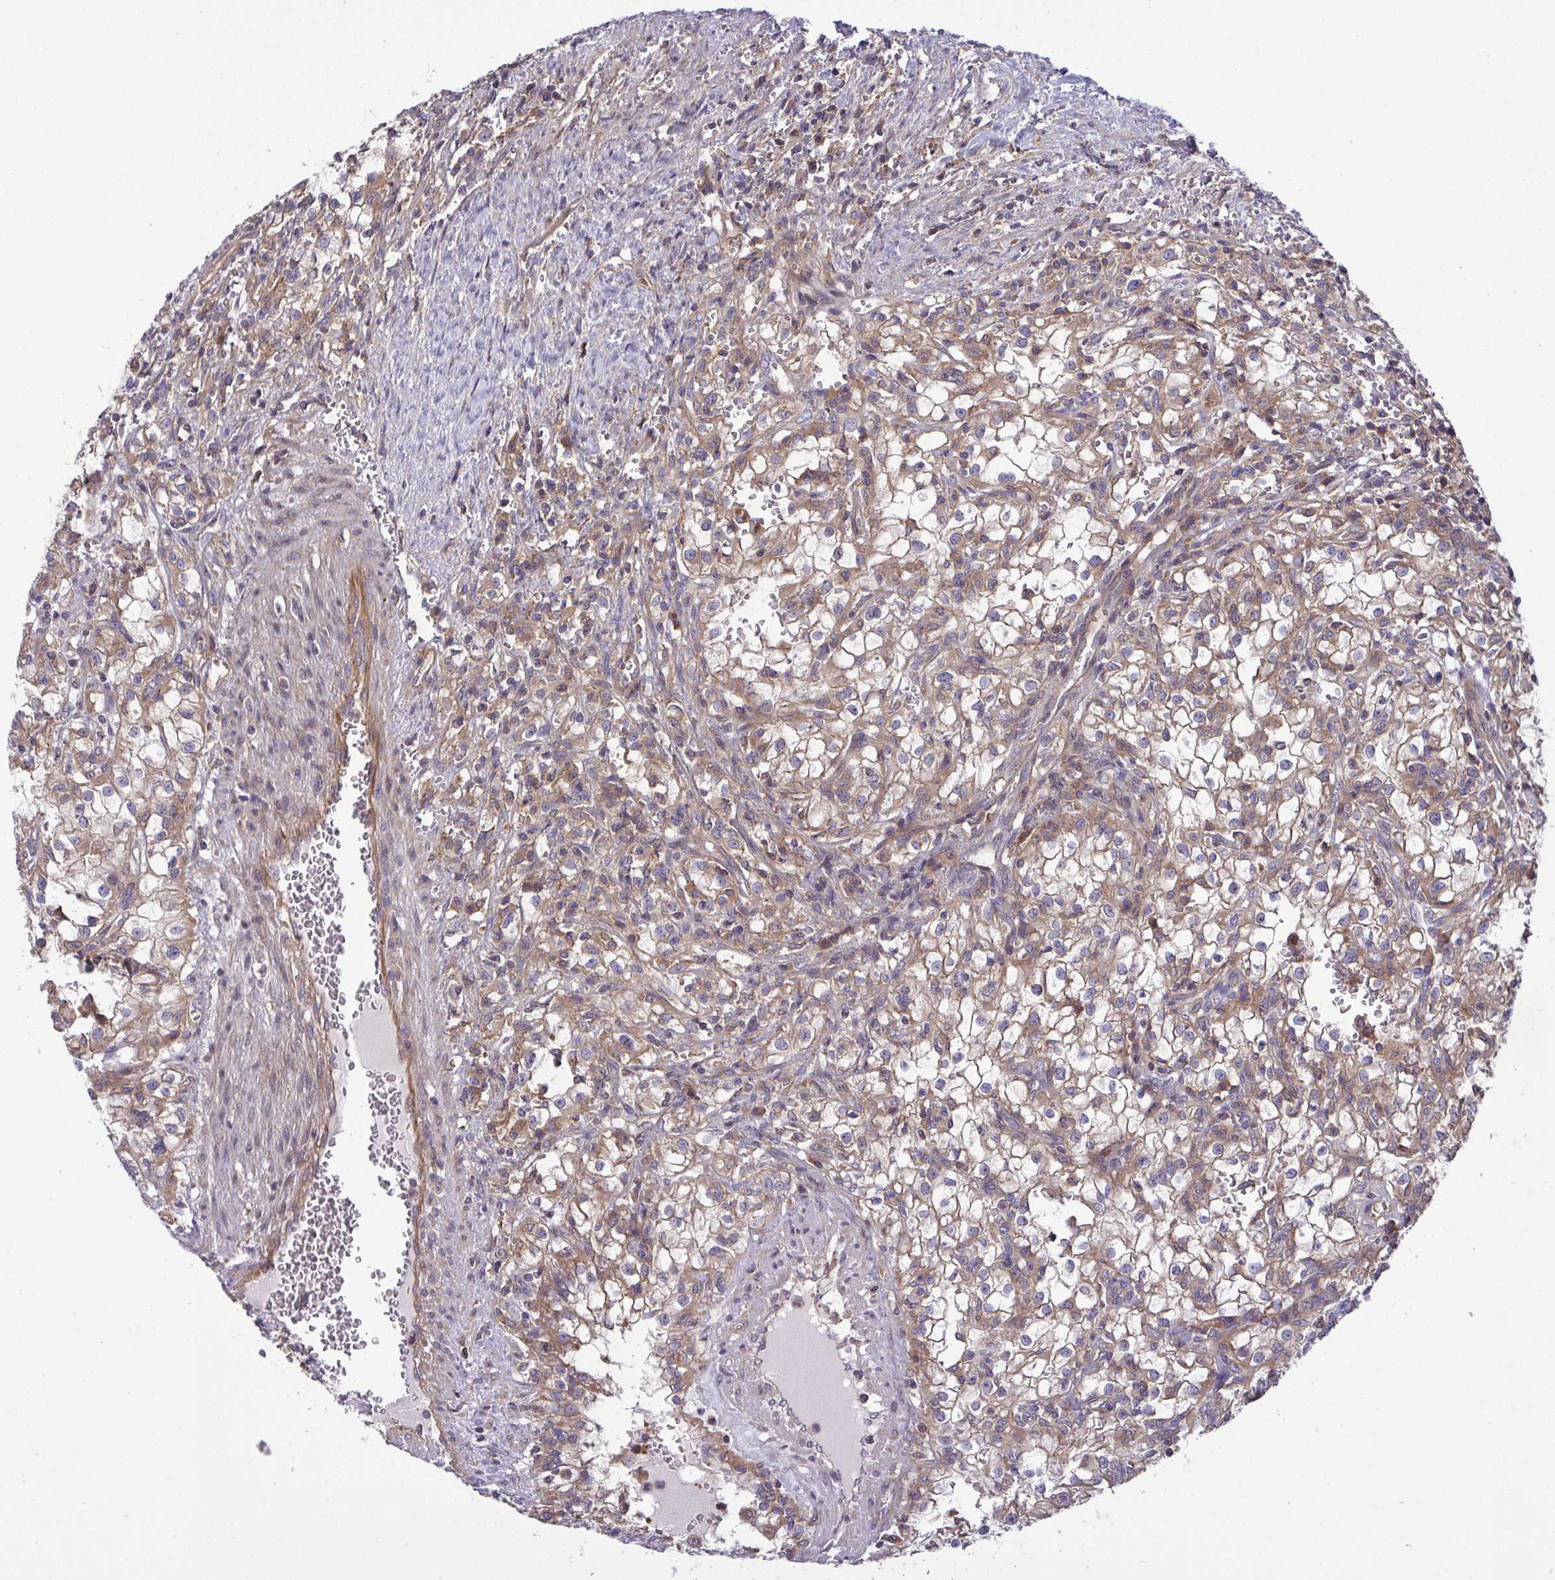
{"staining": {"intensity": "weak", "quantity": ">75%", "location": "cytoplasmic/membranous"}, "tissue": "renal cancer", "cell_type": "Tumor cells", "image_type": "cancer", "snomed": [{"axis": "morphology", "description": "Adenocarcinoma, NOS"}, {"axis": "topography", "description": "Kidney"}], "caption": "Renal cancer stained with IHC exhibits weak cytoplasmic/membranous expression in approximately >75% of tumor cells. Immunohistochemistry stains the protein in brown and the nuclei are stained blue.", "gene": "GRB14", "patient": {"sex": "female", "age": 74}}